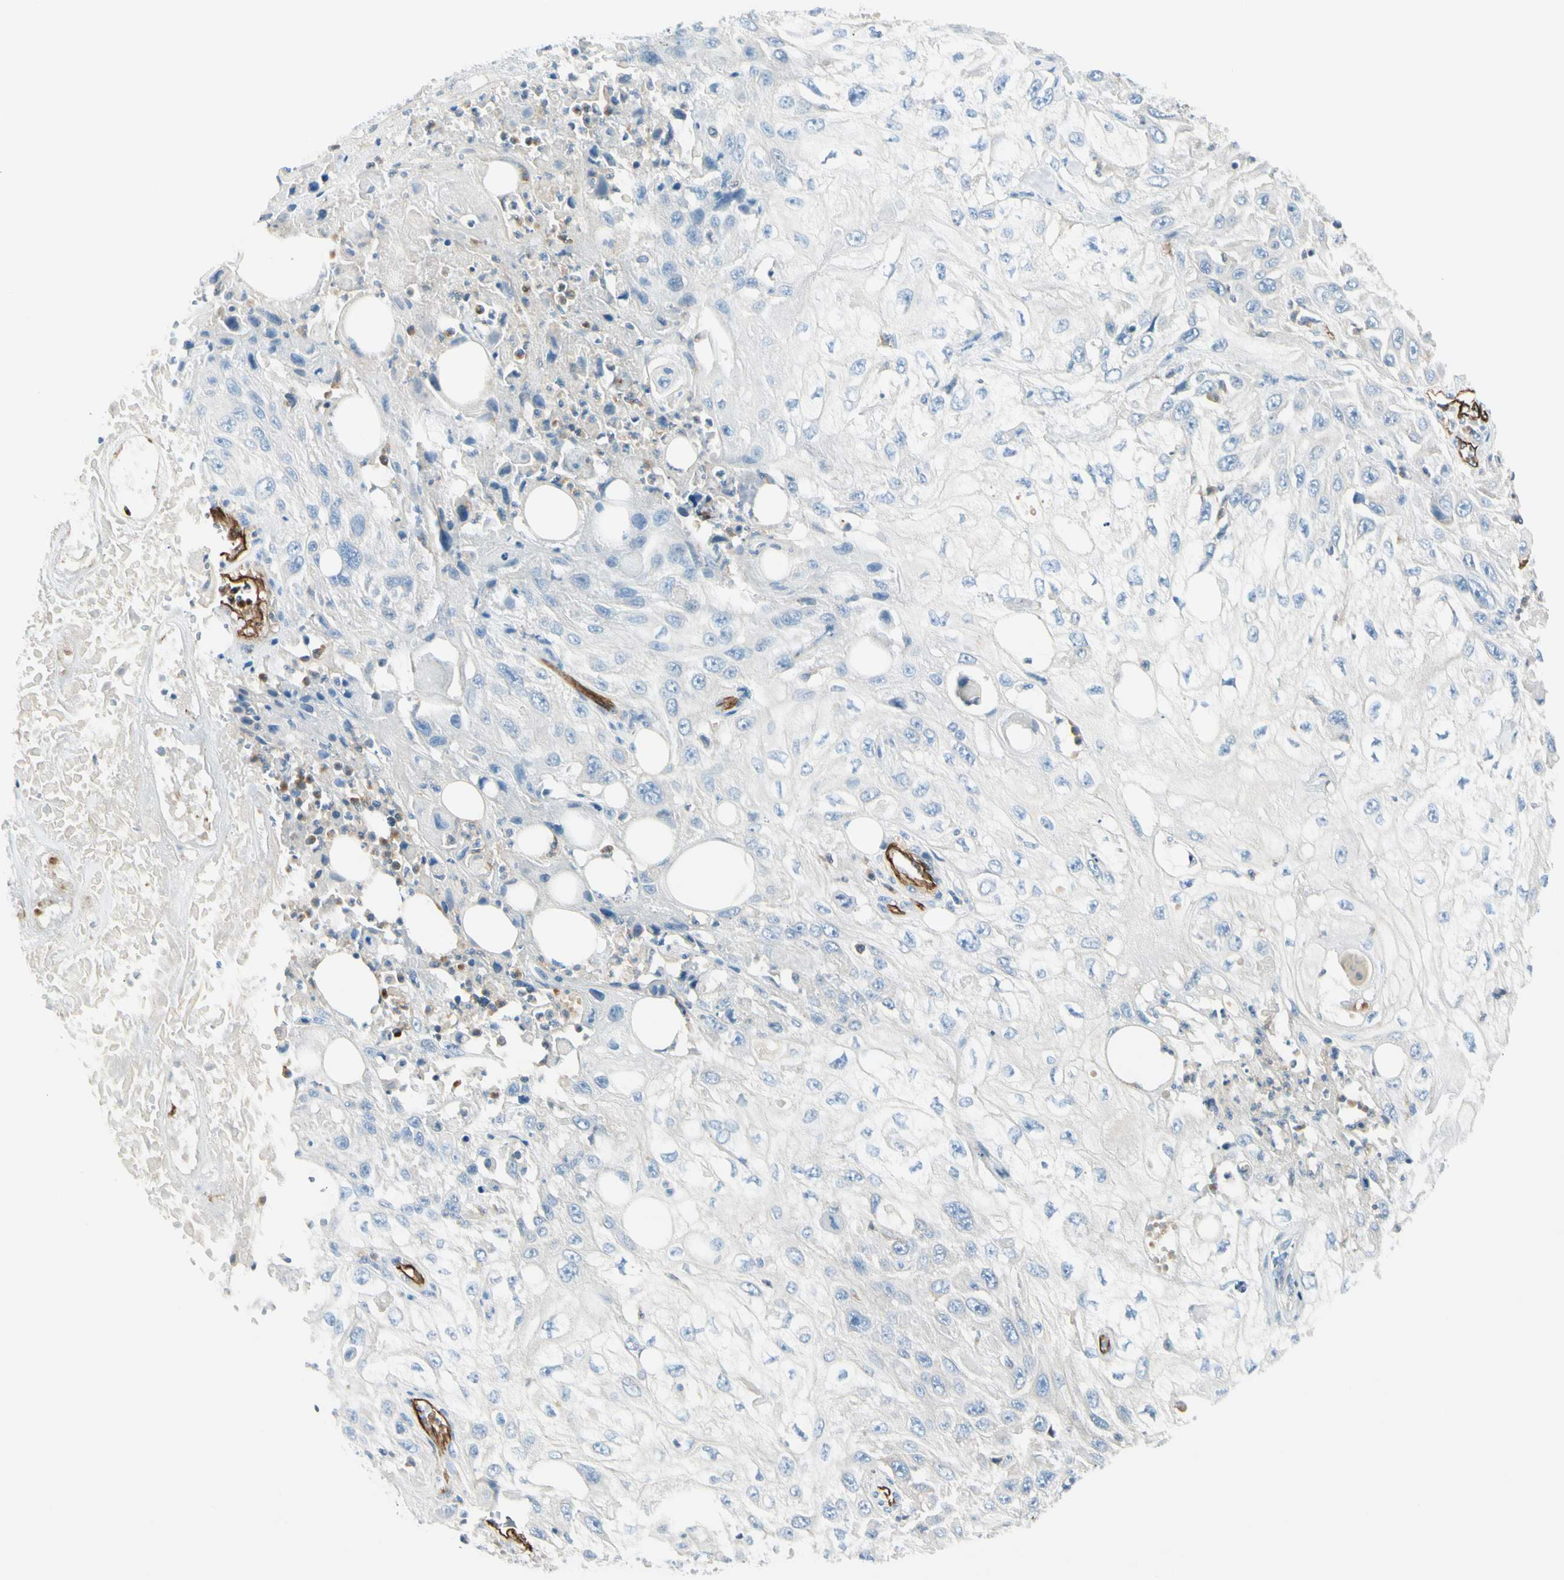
{"staining": {"intensity": "negative", "quantity": "none", "location": "none"}, "tissue": "skin cancer", "cell_type": "Tumor cells", "image_type": "cancer", "snomed": [{"axis": "morphology", "description": "Squamous cell carcinoma, NOS"}, {"axis": "topography", "description": "Skin"}], "caption": "Immunohistochemistry (IHC) image of neoplastic tissue: skin squamous cell carcinoma stained with DAB demonstrates no significant protein staining in tumor cells.", "gene": "CD93", "patient": {"sex": "male", "age": 75}}